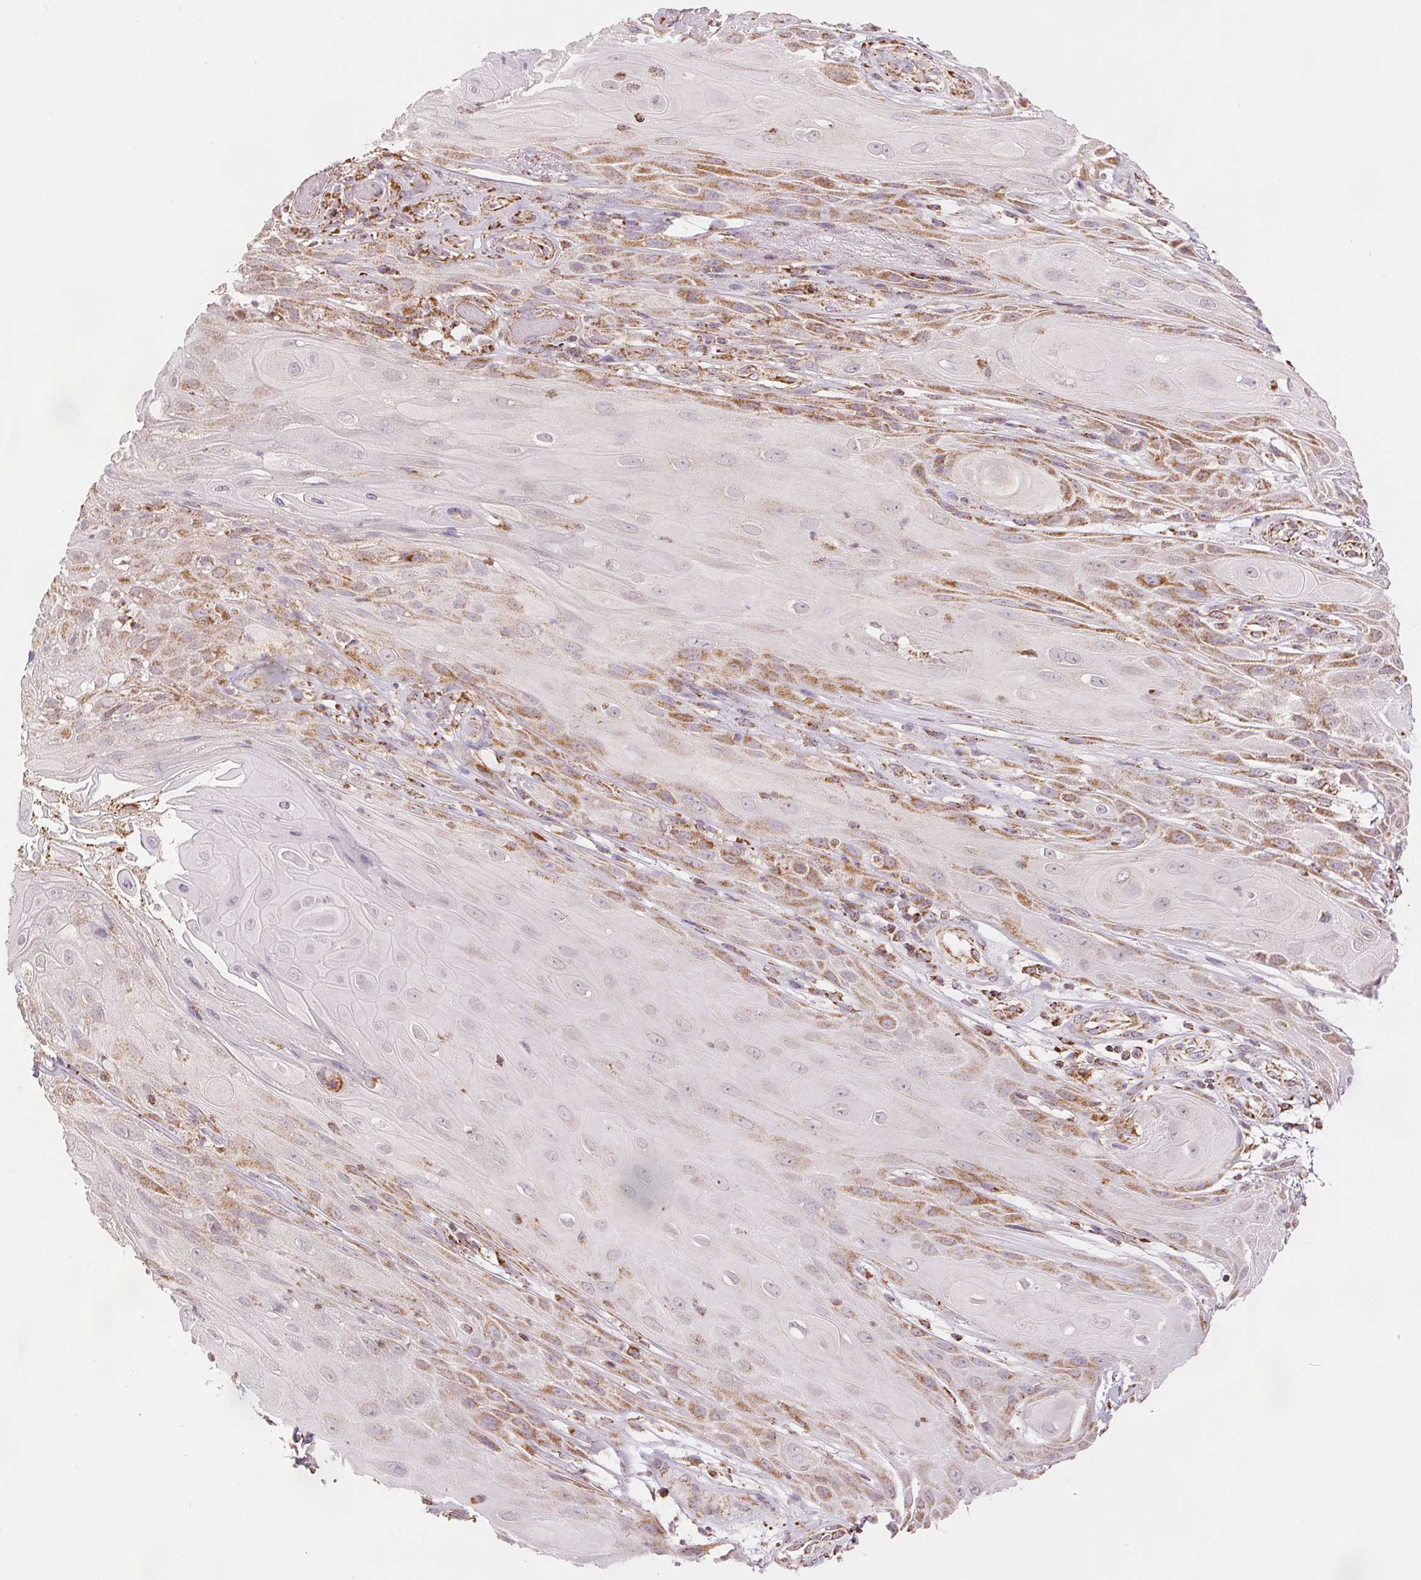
{"staining": {"intensity": "moderate", "quantity": "25%-75%", "location": "cytoplasmic/membranous"}, "tissue": "skin cancer", "cell_type": "Tumor cells", "image_type": "cancer", "snomed": [{"axis": "morphology", "description": "Squamous cell carcinoma, NOS"}, {"axis": "topography", "description": "Skin"}], "caption": "Immunohistochemistry micrograph of neoplastic tissue: human skin cancer stained using immunohistochemistry (IHC) displays medium levels of moderate protein expression localized specifically in the cytoplasmic/membranous of tumor cells, appearing as a cytoplasmic/membranous brown color.", "gene": "SDHB", "patient": {"sex": "male", "age": 62}}